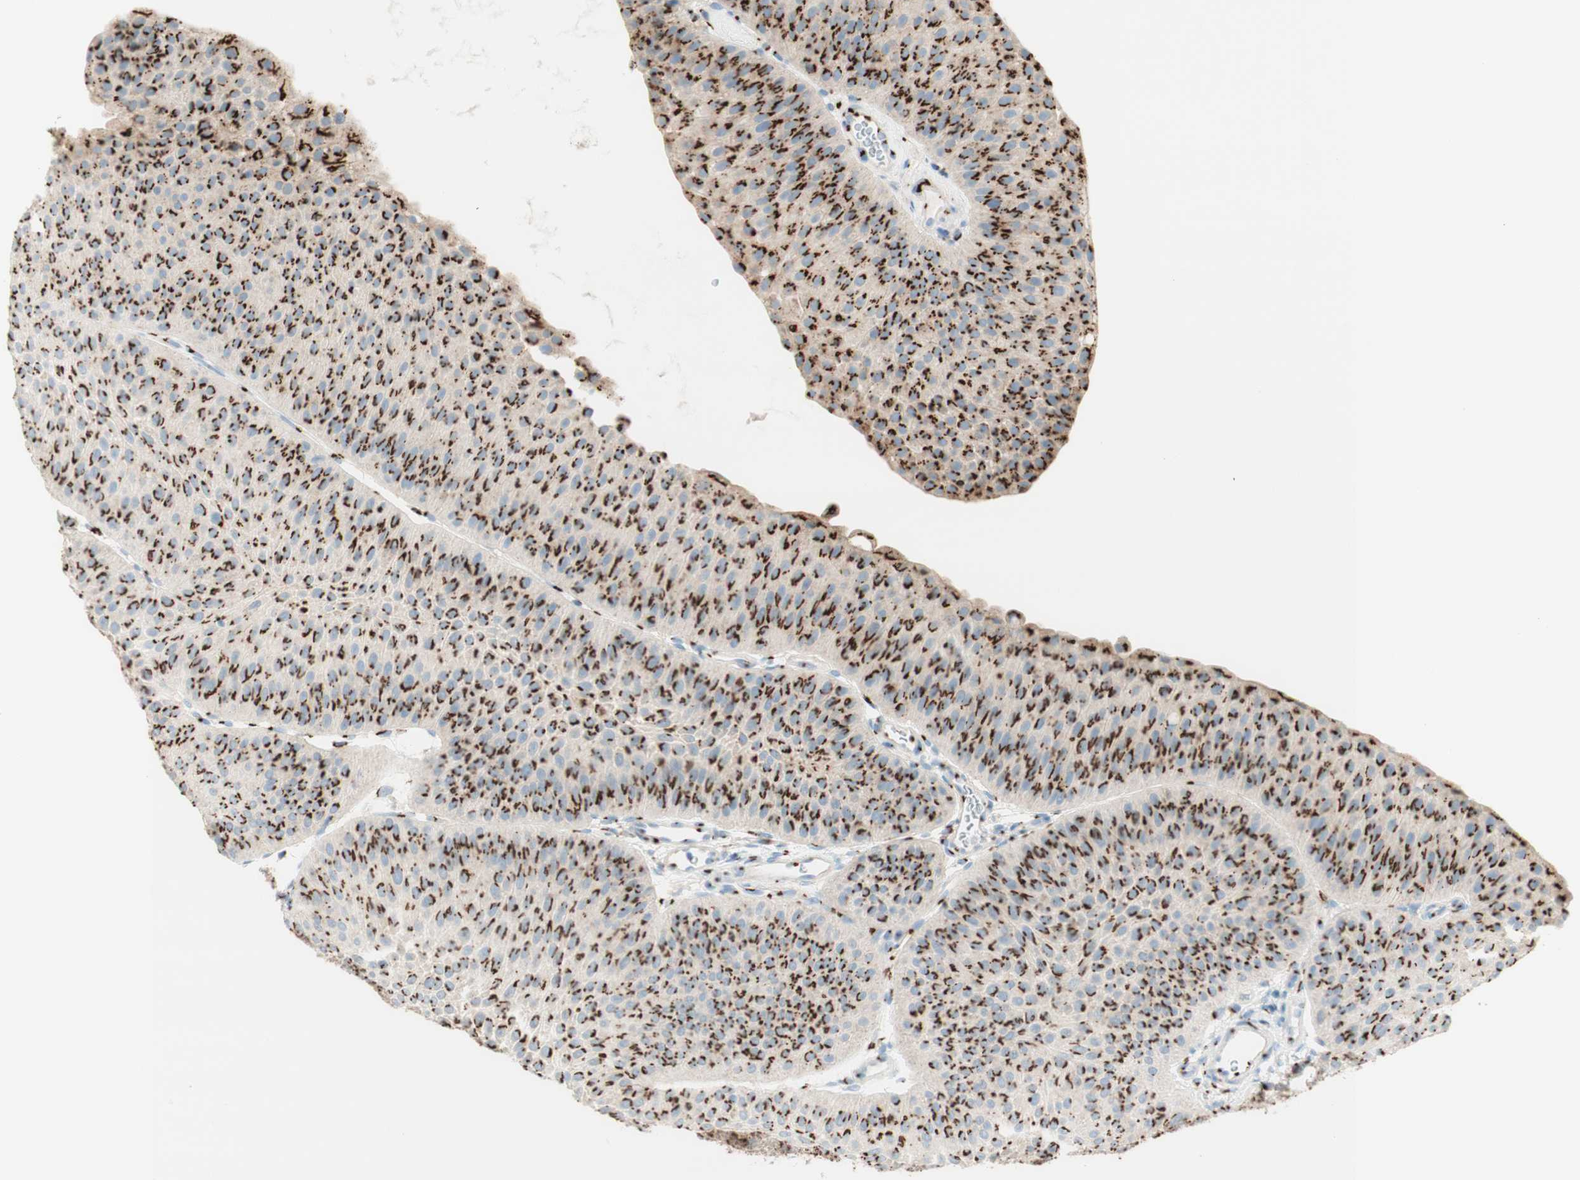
{"staining": {"intensity": "strong", "quantity": ">75%", "location": "cytoplasmic/membranous"}, "tissue": "urothelial cancer", "cell_type": "Tumor cells", "image_type": "cancer", "snomed": [{"axis": "morphology", "description": "Urothelial carcinoma, Low grade"}, {"axis": "topography", "description": "Urinary bladder"}], "caption": "Urothelial carcinoma (low-grade) tissue reveals strong cytoplasmic/membranous expression in about >75% of tumor cells, visualized by immunohistochemistry.", "gene": "GOLGB1", "patient": {"sex": "female", "age": 60}}